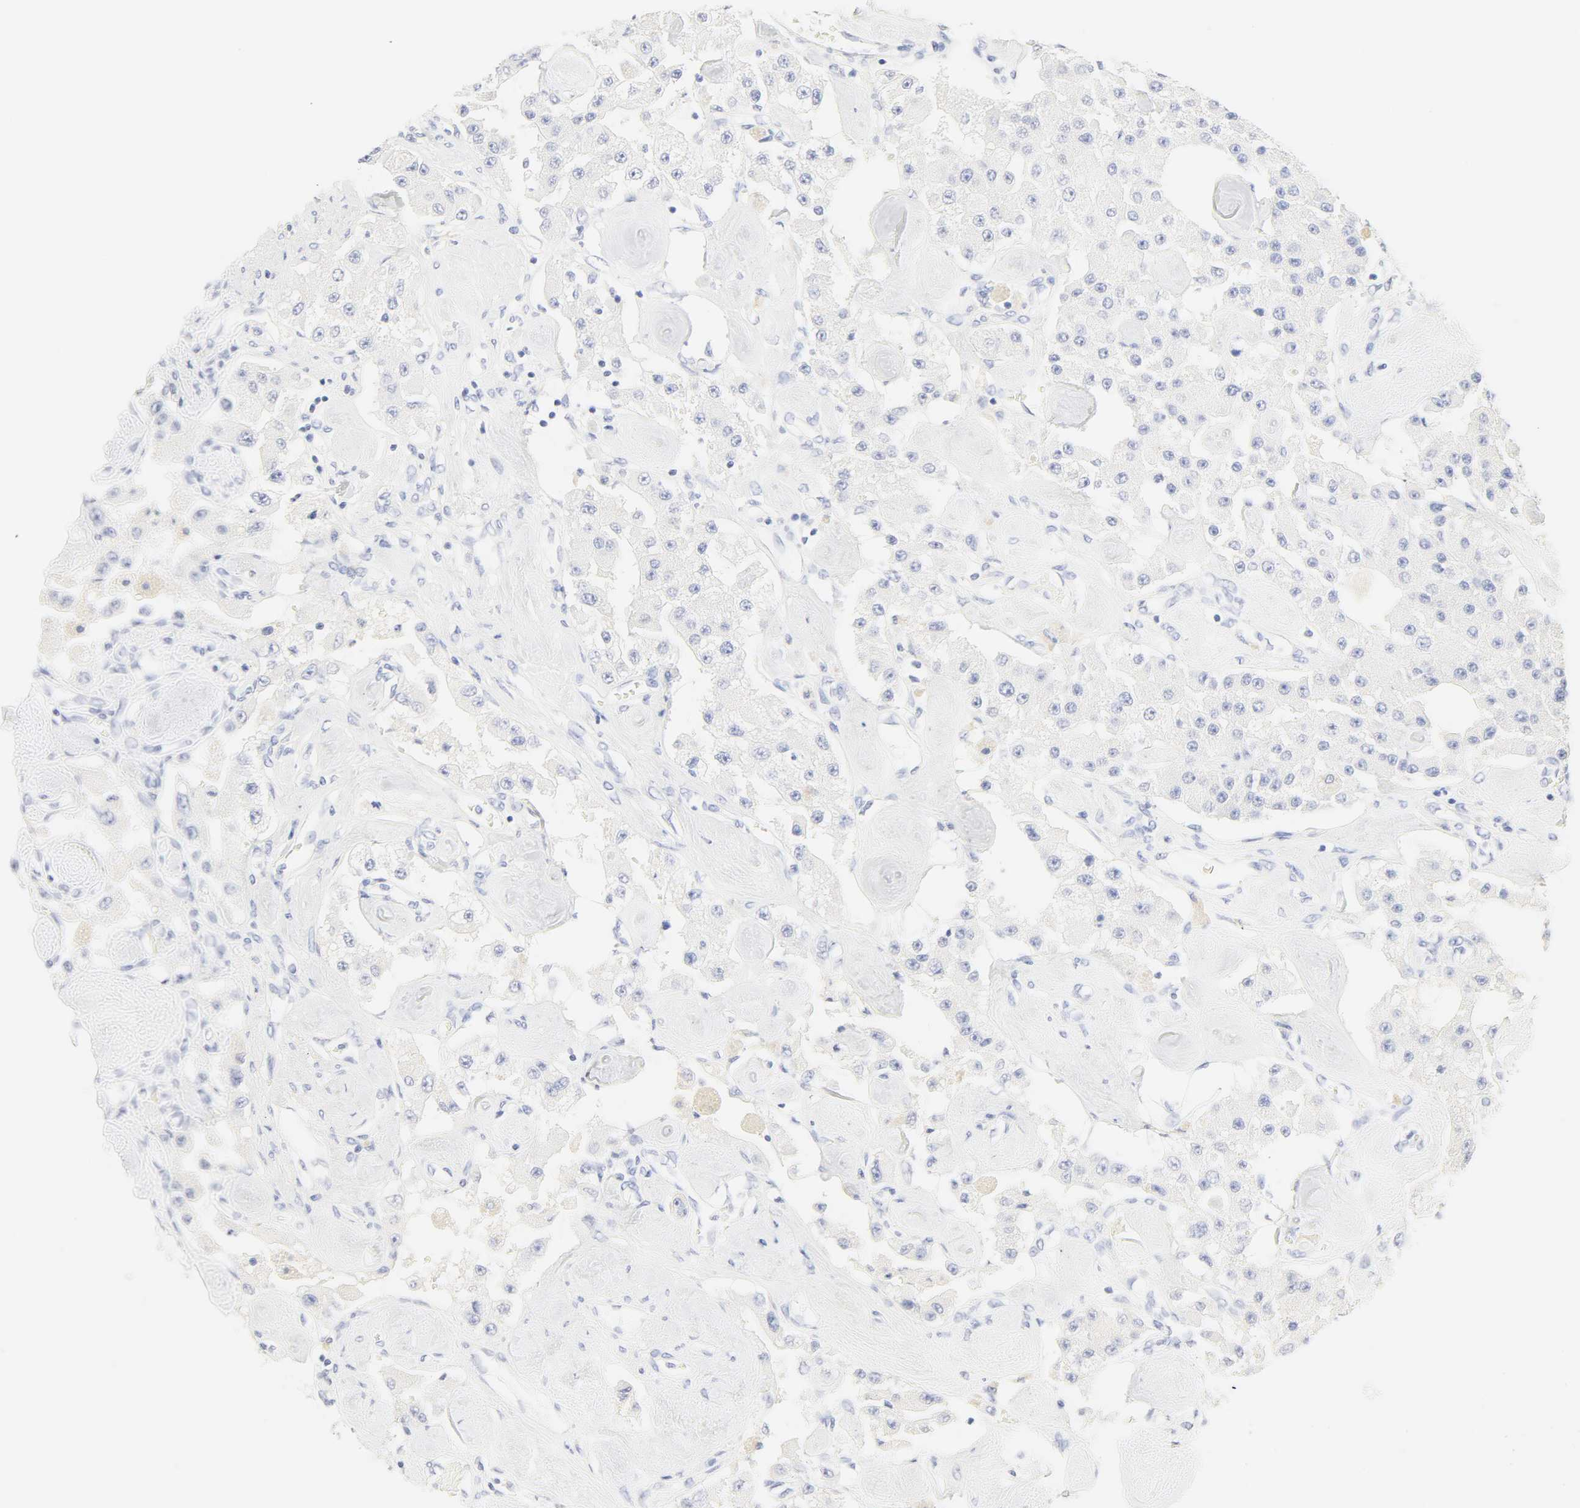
{"staining": {"intensity": "negative", "quantity": "none", "location": "none"}, "tissue": "carcinoid", "cell_type": "Tumor cells", "image_type": "cancer", "snomed": [{"axis": "morphology", "description": "Carcinoid, malignant, NOS"}, {"axis": "topography", "description": "Pancreas"}], "caption": "Carcinoid was stained to show a protein in brown. There is no significant staining in tumor cells.", "gene": "SLCO1B3", "patient": {"sex": "male", "age": 41}}